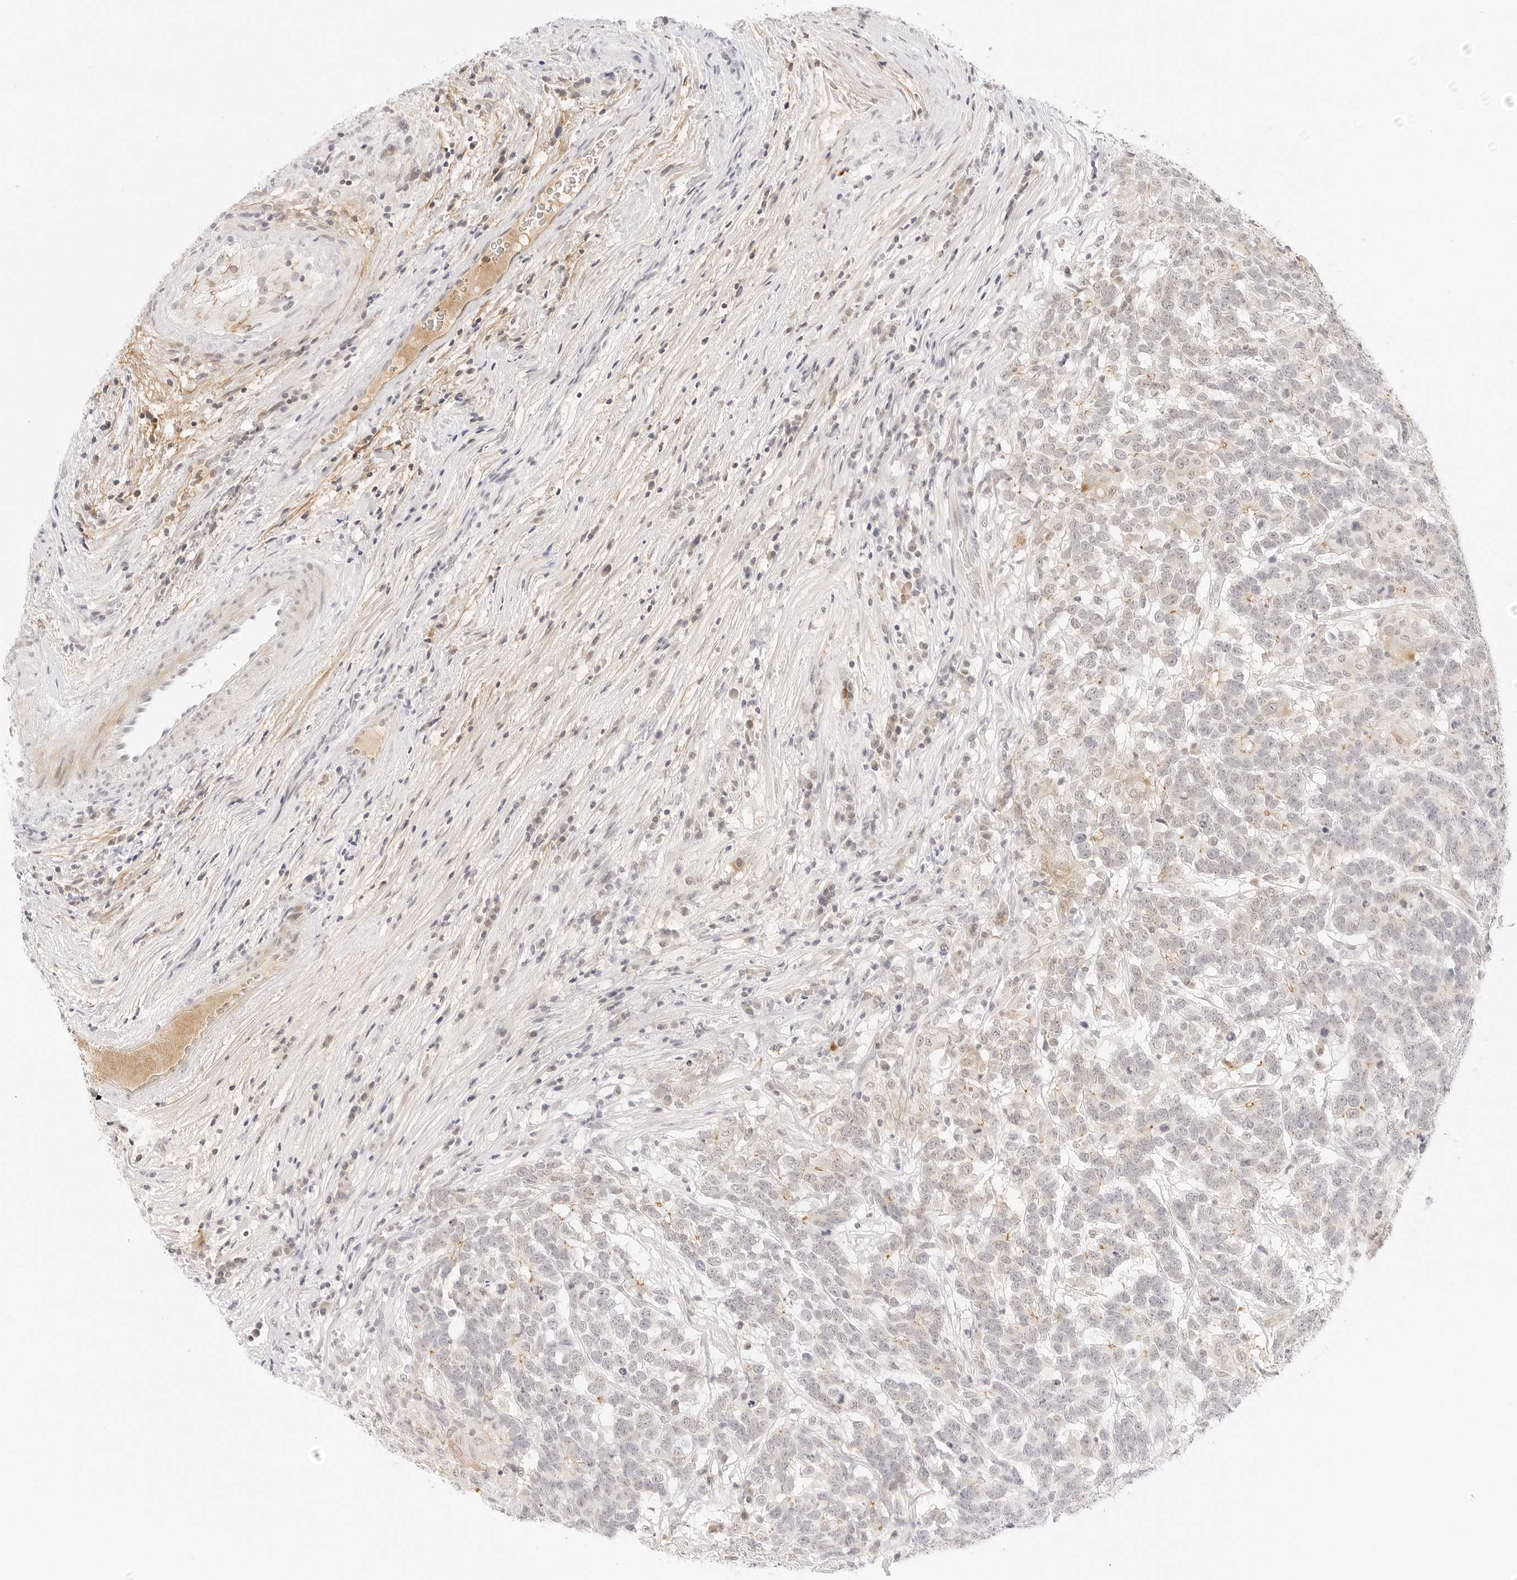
{"staining": {"intensity": "moderate", "quantity": "<25%", "location": "cytoplasmic/membranous"}, "tissue": "testis cancer", "cell_type": "Tumor cells", "image_type": "cancer", "snomed": [{"axis": "morphology", "description": "Carcinoma, Embryonal, NOS"}, {"axis": "topography", "description": "Testis"}], "caption": "An immunohistochemistry image of tumor tissue is shown. Protein staining in brown highlights moderate cytoplasmic/membranous positivity in testis embryonal carcinoma within tumor cells.", "gene": "XKR4", "patient": {"sex": "male", "age": 26}}